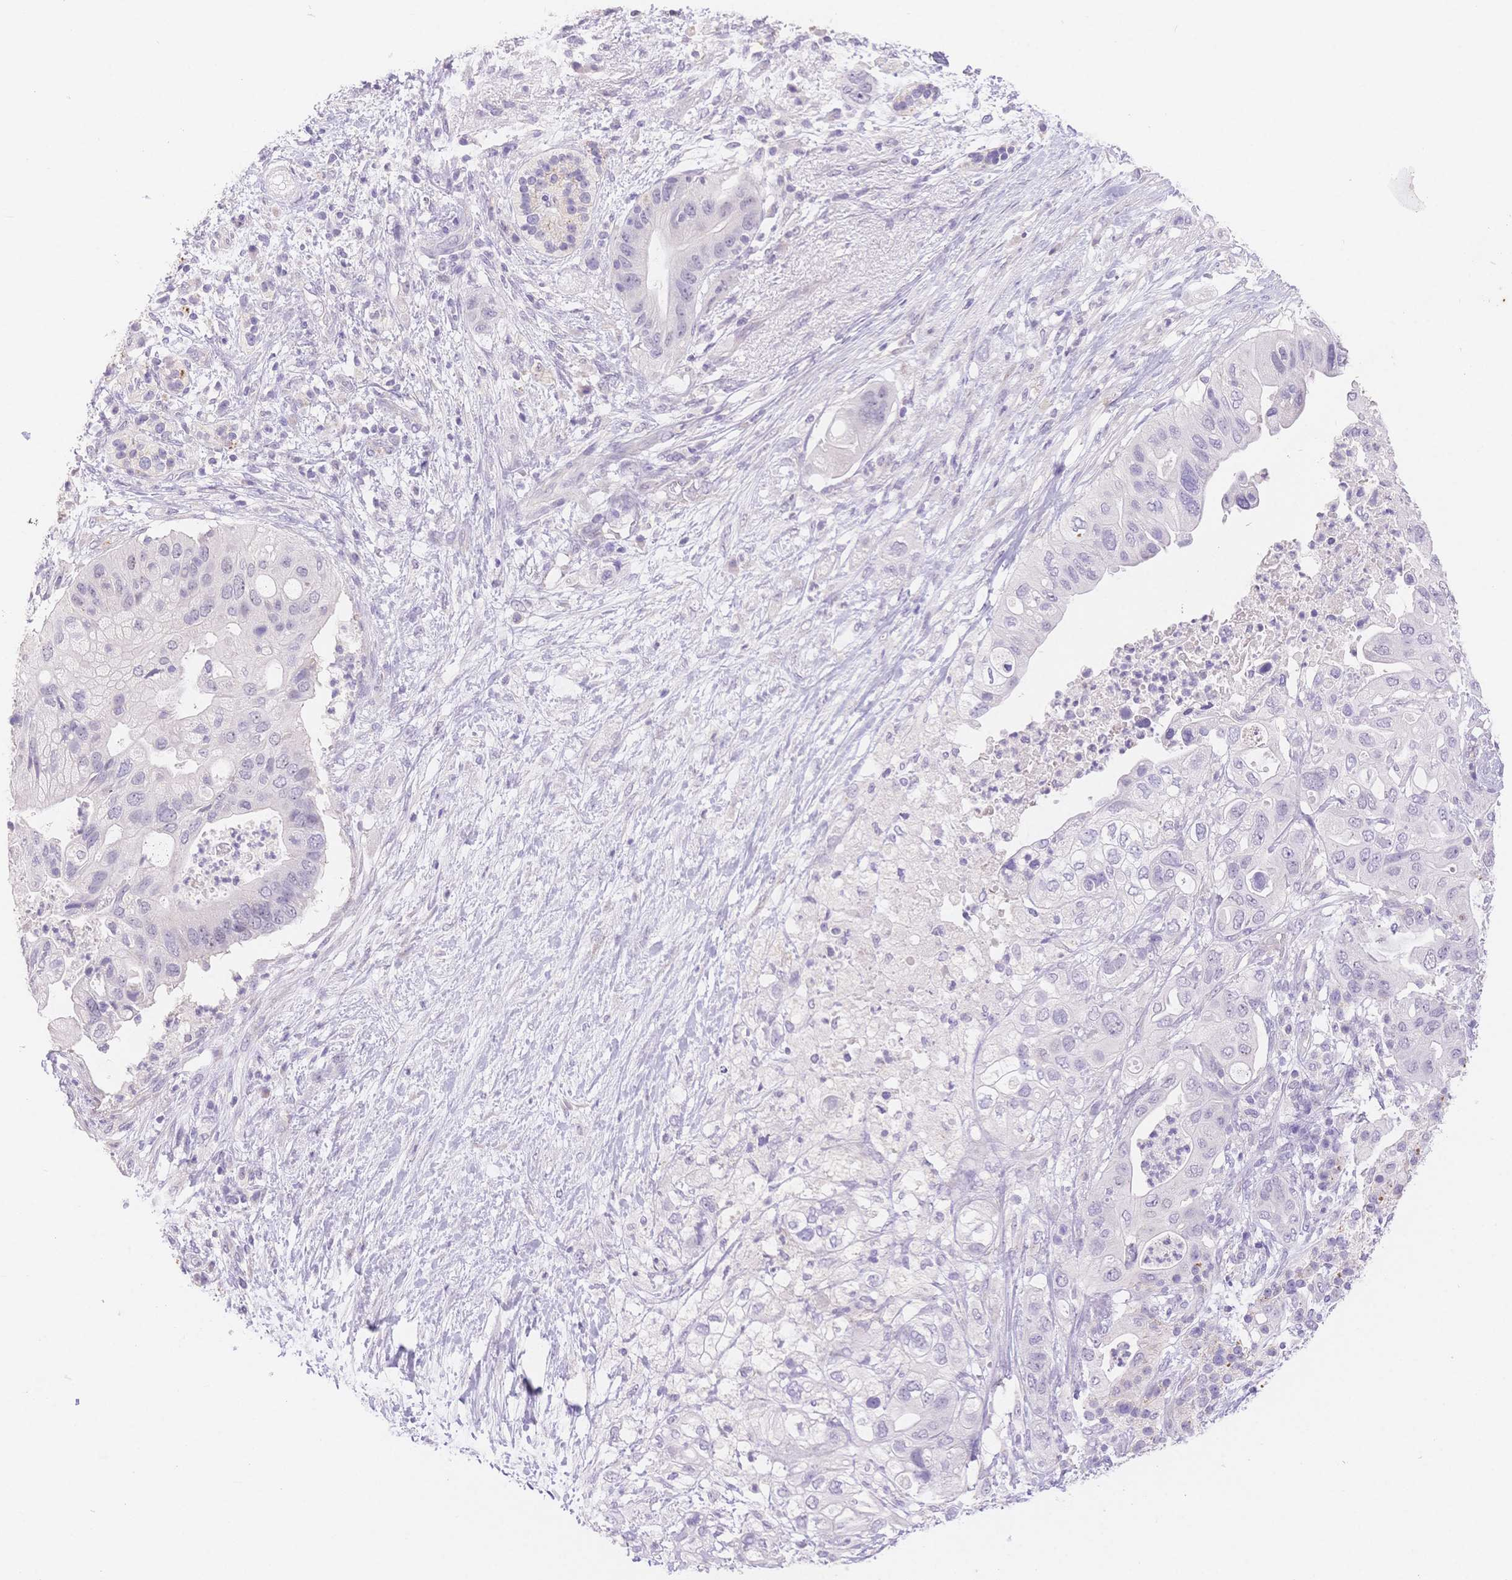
{"staining": {"intensity": "negative", "quantity": "none", "location": "none"}, "tissue": "pancreatic cancer", "cell_type": "Tumor cells", "image_type": "cancer", "snomed": [{"axis": "morphology", "description": "Adenocarcinoma, NOS"}, {"axis": "topography", "description": "Pancreas"}], "caption": "This is a image of immunohistochemistry staining of pancreatic cancer (adenocarcinoma), which shows no positivity in tumor cells.", "gene": "MYOM1", "patient": {"sex": "female", "age": 72}}